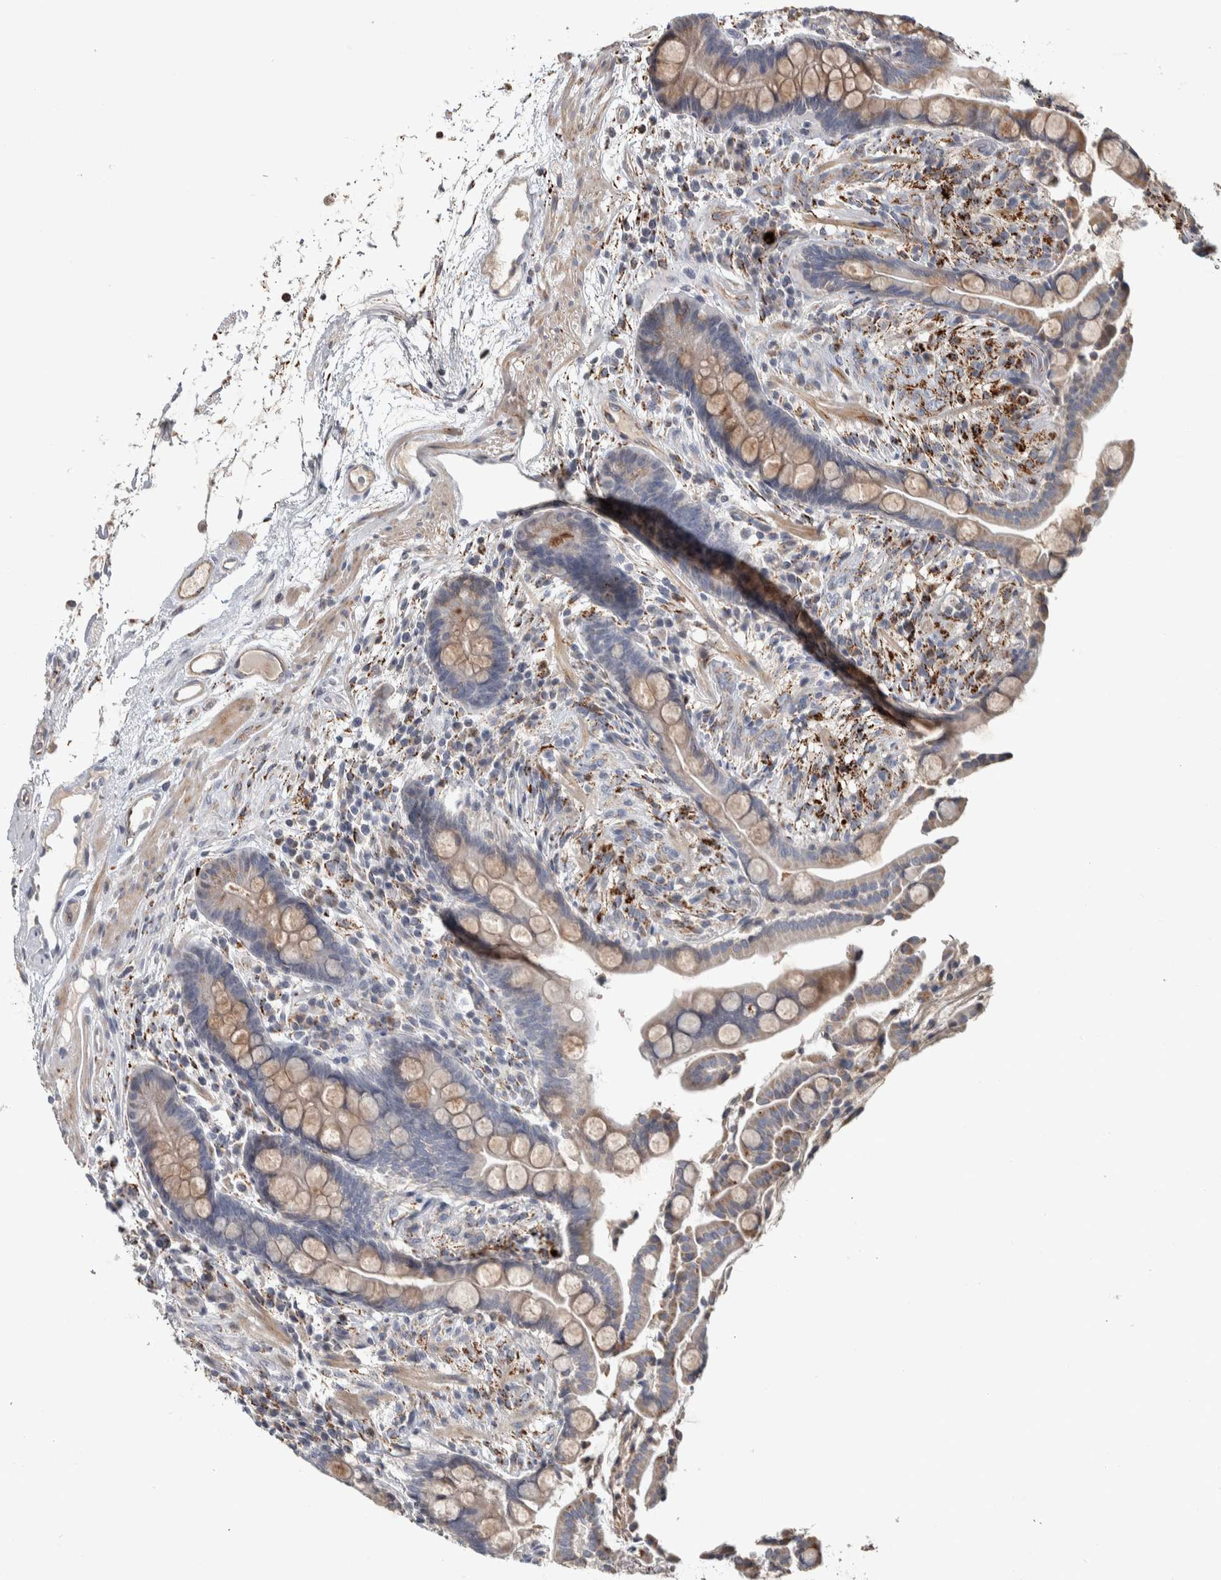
{"staining": {"intensity": "weak", "quantity": ">75%", "location": "cytoplasmic/membranous"}, "tissue": "colon", "cell_type": "Endothelial cells", "image_type": "normal", "snomed": [{"axis": "morphology", "description": "Normal tissue, NOS"}, {"axis": "topography", "description": "Colon"}], "caption": "A brown stain shows weak cytoplasmic/membranous positivity of a protein in endothelial cells of unremarkable human colon.", "gene": "FAM78A", "patient": {"sex": "male", "age": 73}}